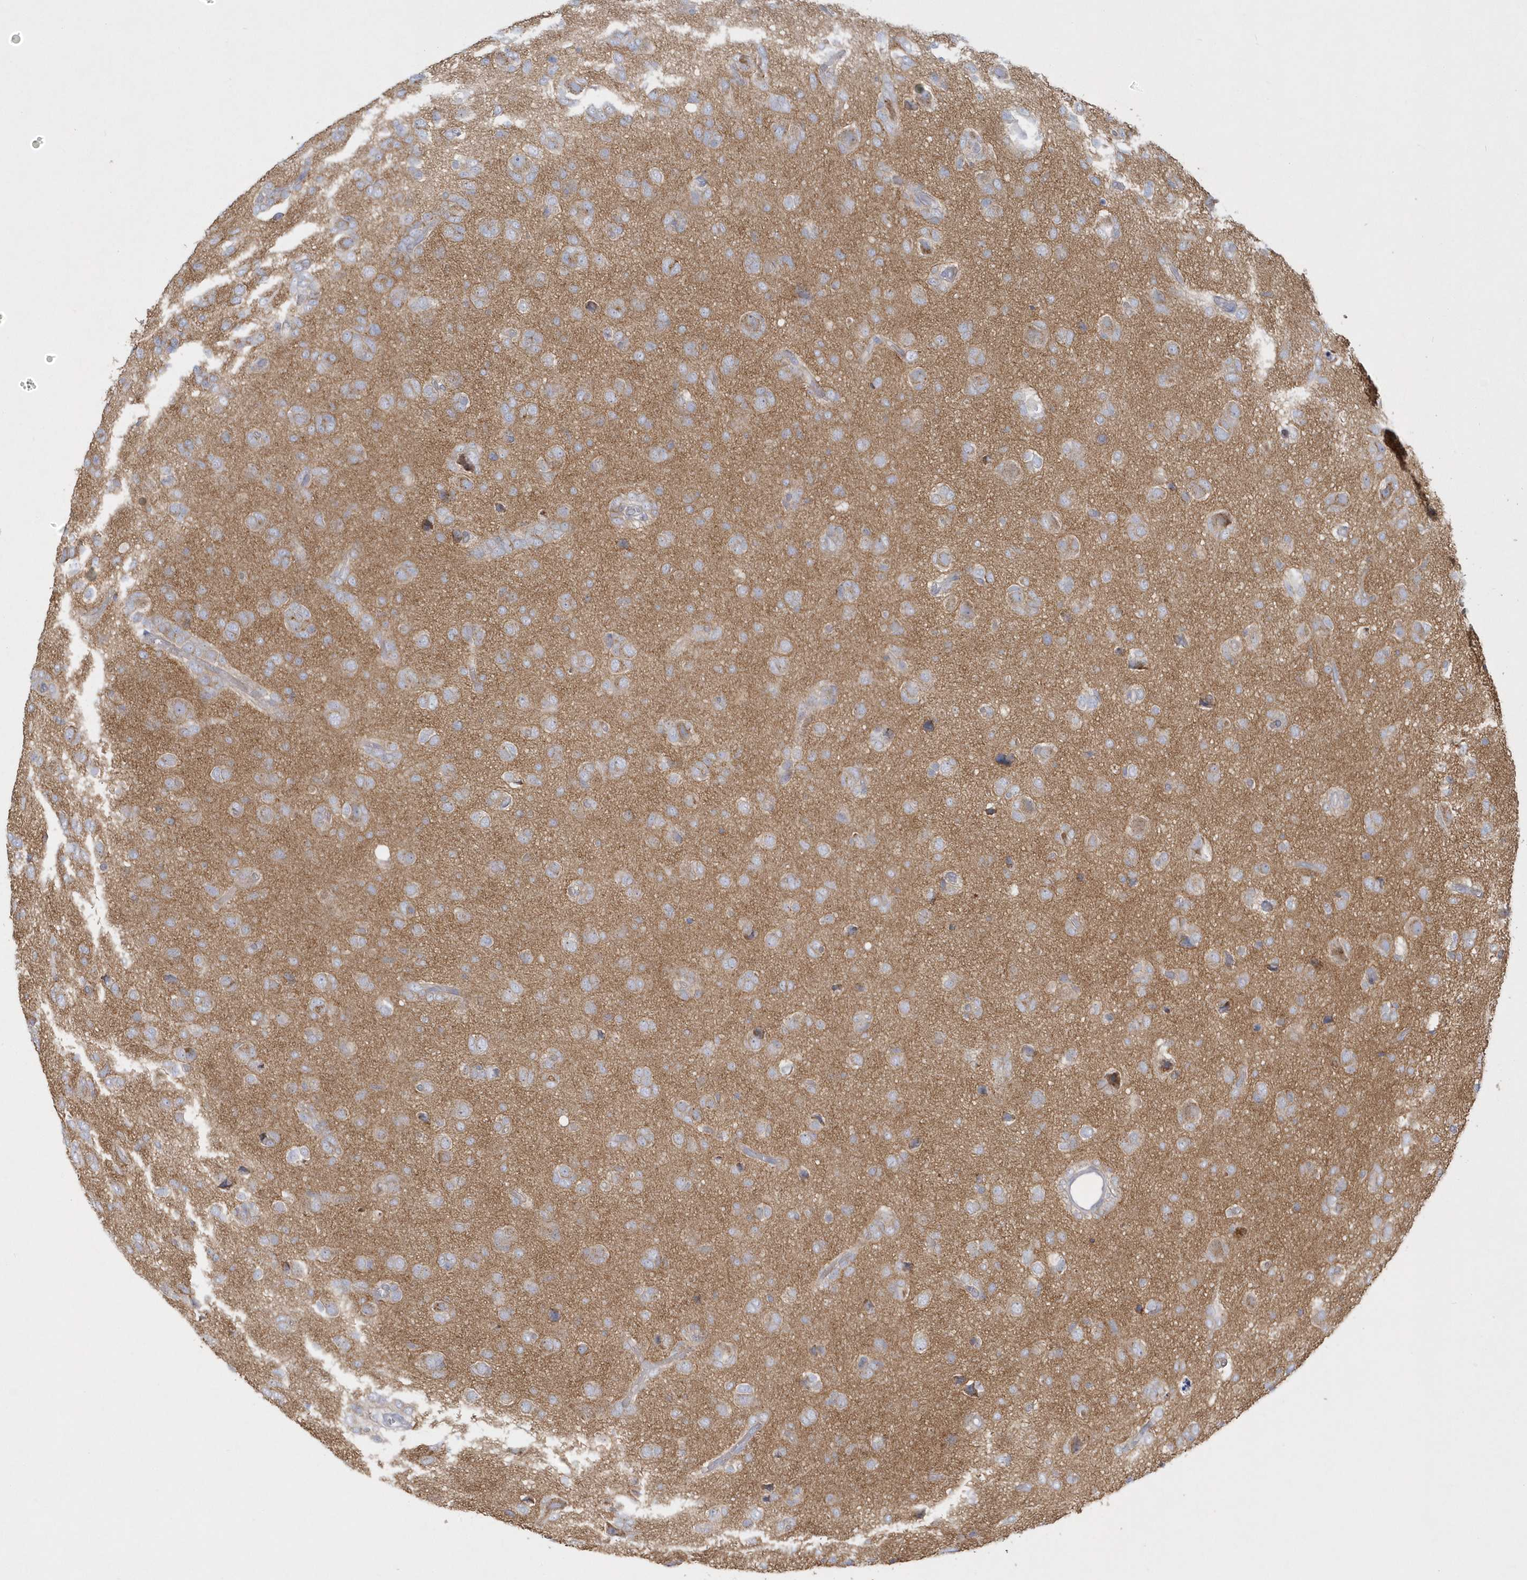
{"staining": {"intensity": "negative", "quantity": "none", "location": "none"}, "tissue": "glioma", "cell_type": "Tumor cells", "image_type": "cancer", "snomed": [{"axis": "morphology", "description": "Glioma, malignant, High grade"}, {"axis": "topography", "description": "Brain"}], "caption": "This histopathology image is of malignant glioma (high-grade) stained with immunohistochemistry (IHC) to label a protein in brown with the nuclei are counter-stained blue. There is no expression in tumor cells.", "gene": "DNAJC18", "patient": {"sex": "female", "age": 59}}